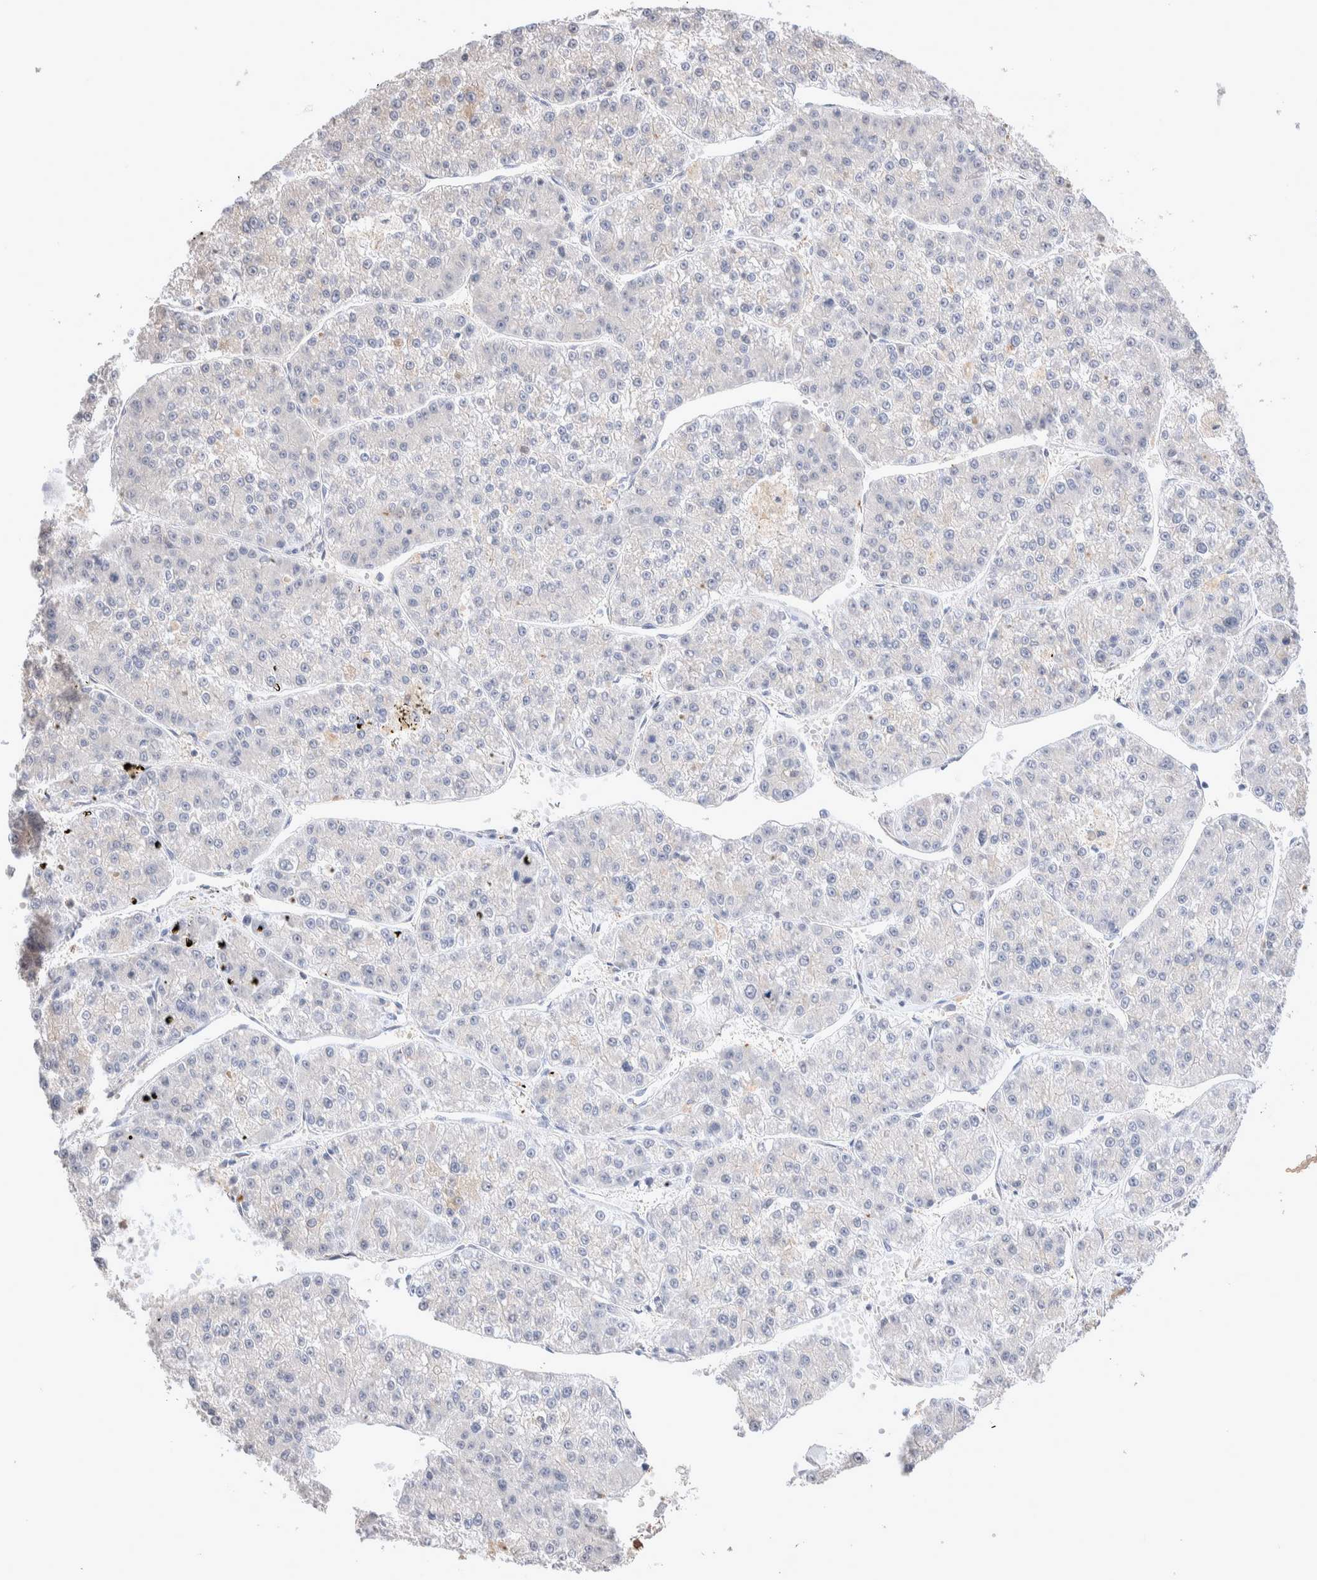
{"staining": {"intensity": "negative", "quantity": "none", "location": "none"}, "tissue": "liver cancer", "cell_type": "Tumor cells", "image_type": "cancer", "snomed": [{"axis": "morphology", "description": "Carcinoma, Hepatocellular, NOS"}, {"axis": "topography", "description": "Liver"}], "caption": "There is no significant expression in tumor cells of hepatocellular carcinoma (liver). The staining was performed using DAB to visualize the protein expression in brown, while the nuclei were stained in blue with hematoxylin (Magnification: 20x).", "gene": "FFAR2", "patient": {"sex": "female", "age": 73}}